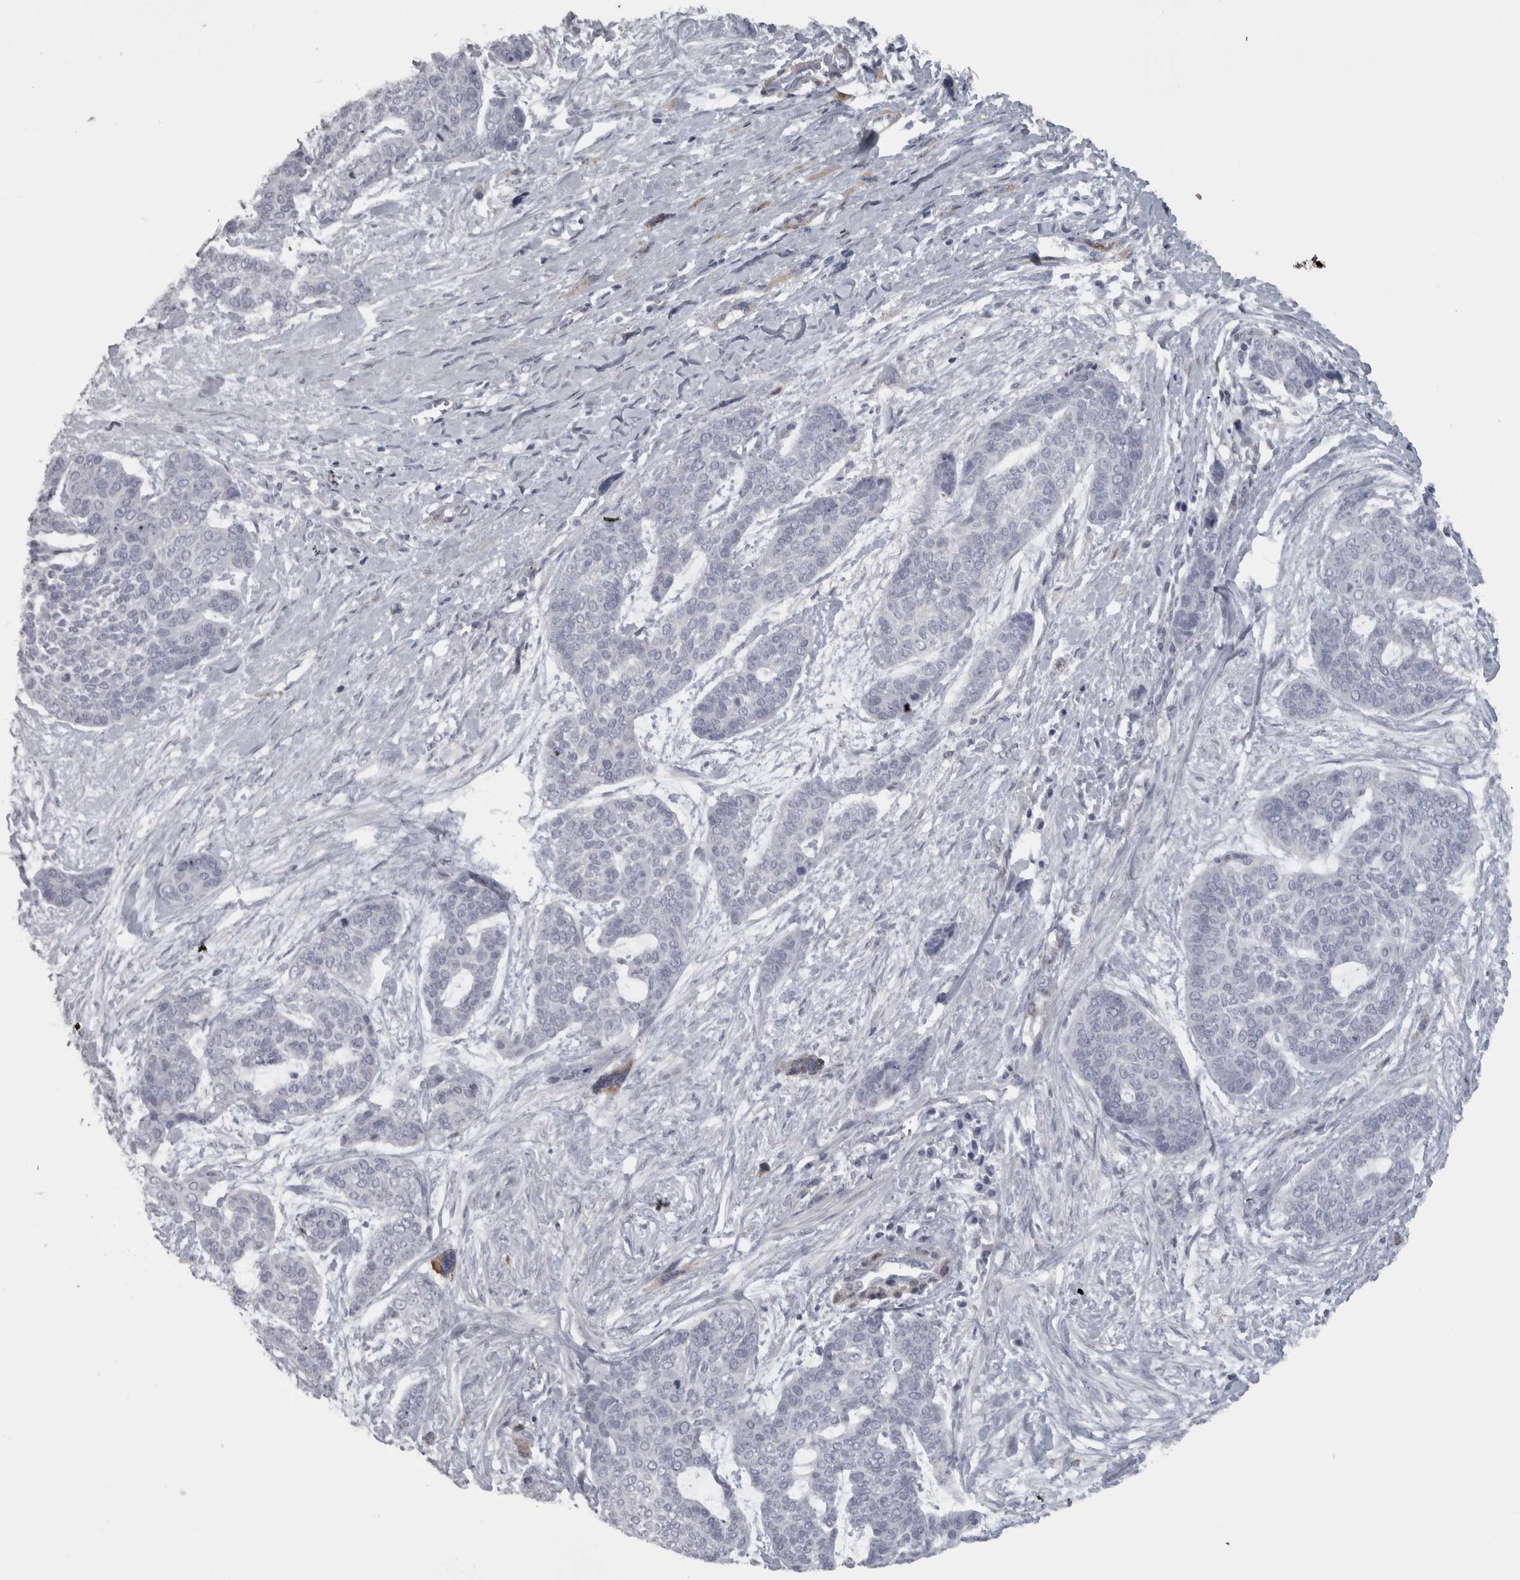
{"staining": {"intensity": "negative", "quantity": "none", "location": "none"}, "tissue": "skin cancer", "cell_type": "Tumor cells", "image_type": "cancer", "snomed": [{"axis": "morphology", "description": "Basal cell carcinoma"}, {"axis": "topography", "description": "Skin"}], "caption": "Immunohistochemical staining of human skin basal cell carcinoma exhibits no significant expression in tumor cells.", "gene": "PPP1R12B", "patient": {"sex": "female", "age": 64}}